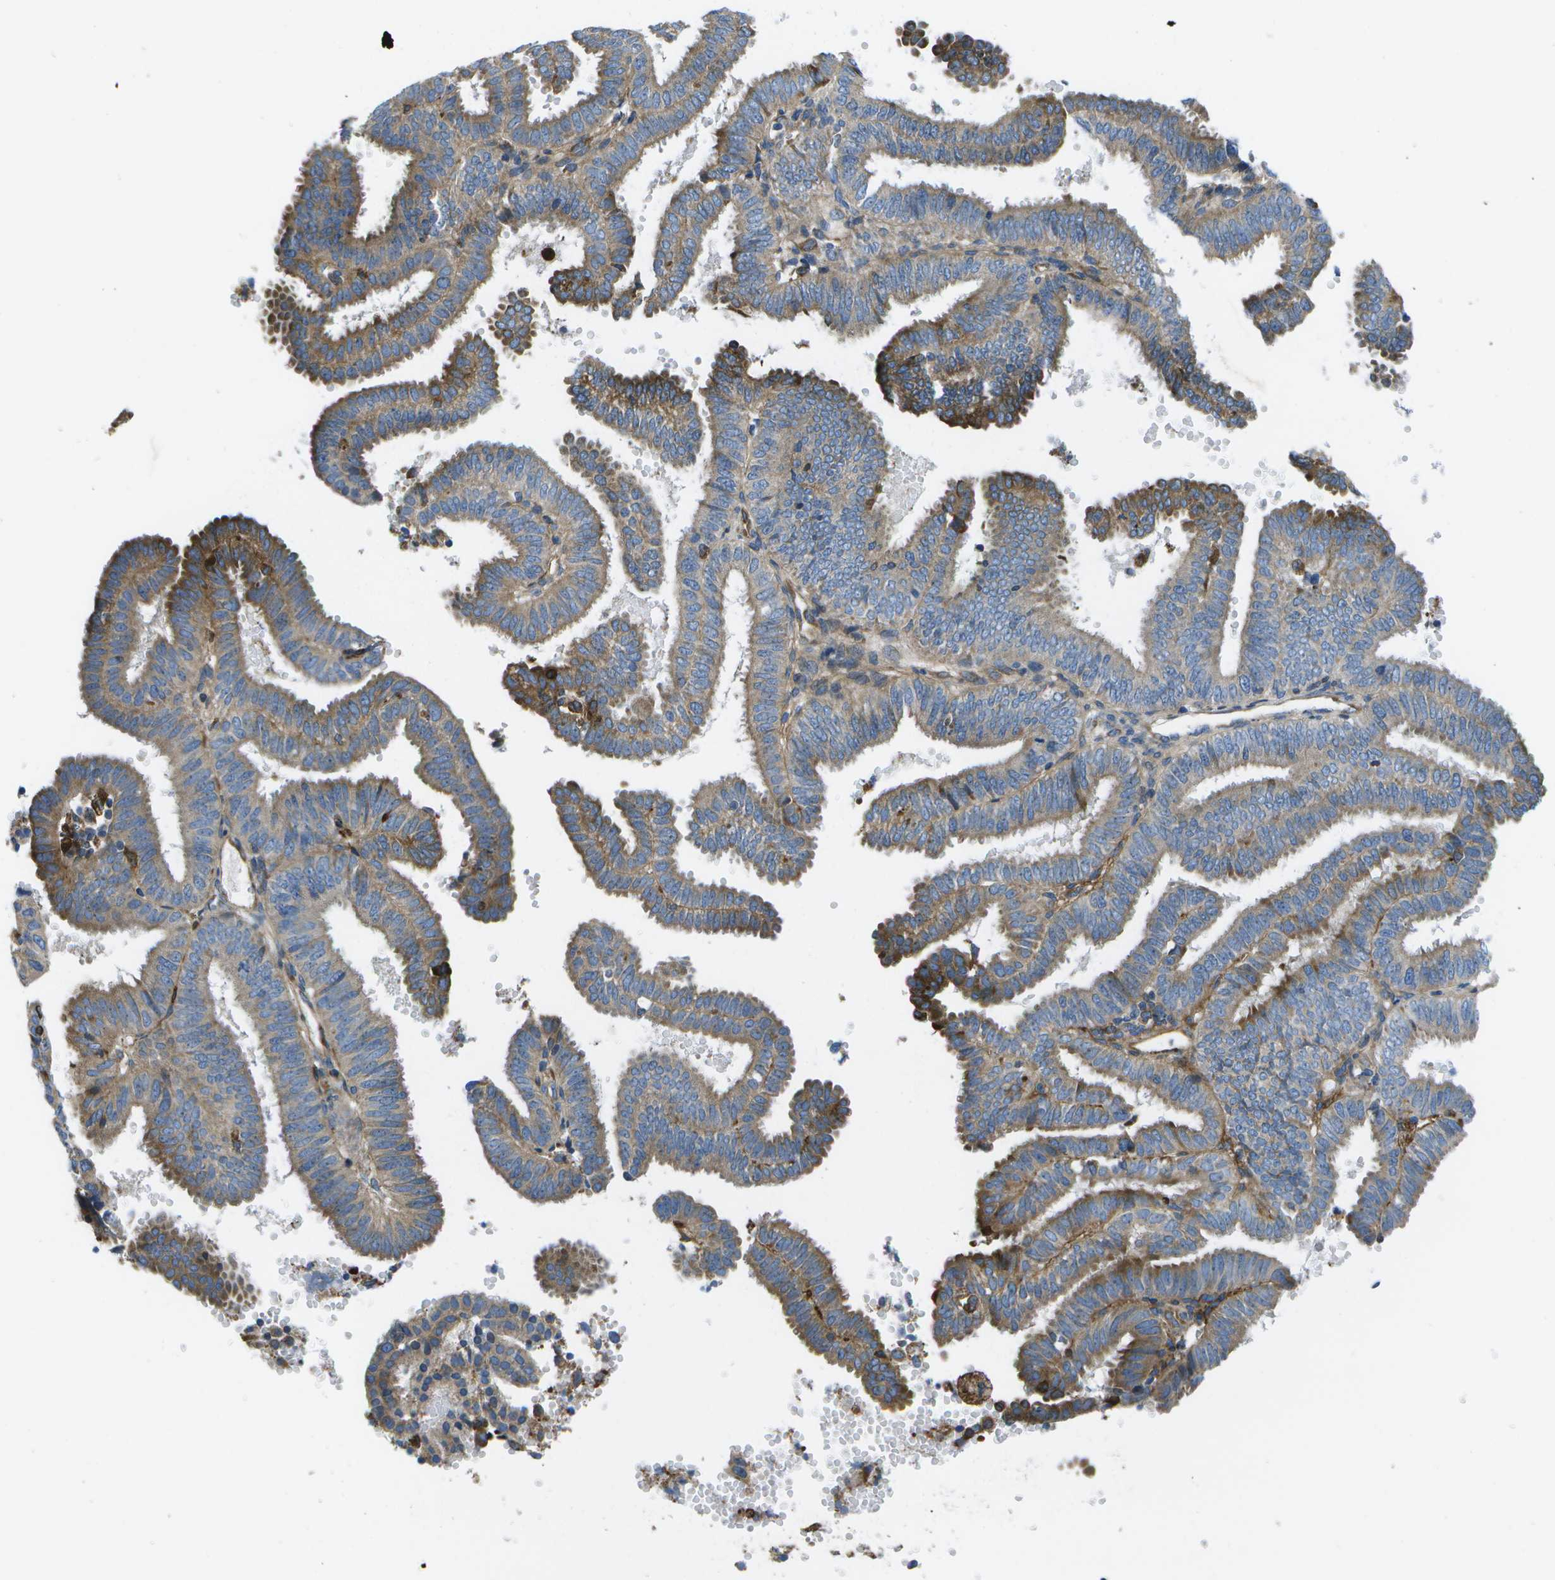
{"staining": {"intensity": "moderate", "quantity": ">75%", "location": "cytoplasmic/membranous"}, "tissue": "endometrial cancer", "cell_type": "Tumor cells", "image_type": "cancer", "snomed": [{"axis": "morphology", "description": "Adenocarcinoma, NOS"}, {"axis": "topography", "description": "Endometrium"}], "caption": "Tumor cells reveal medium levels of moderate cytoplasmic/membranous staining in approximately >75% of cells in endometrial cancer.", "gene": "GDF5", "patient": {"sex": "female", "age": 58}}